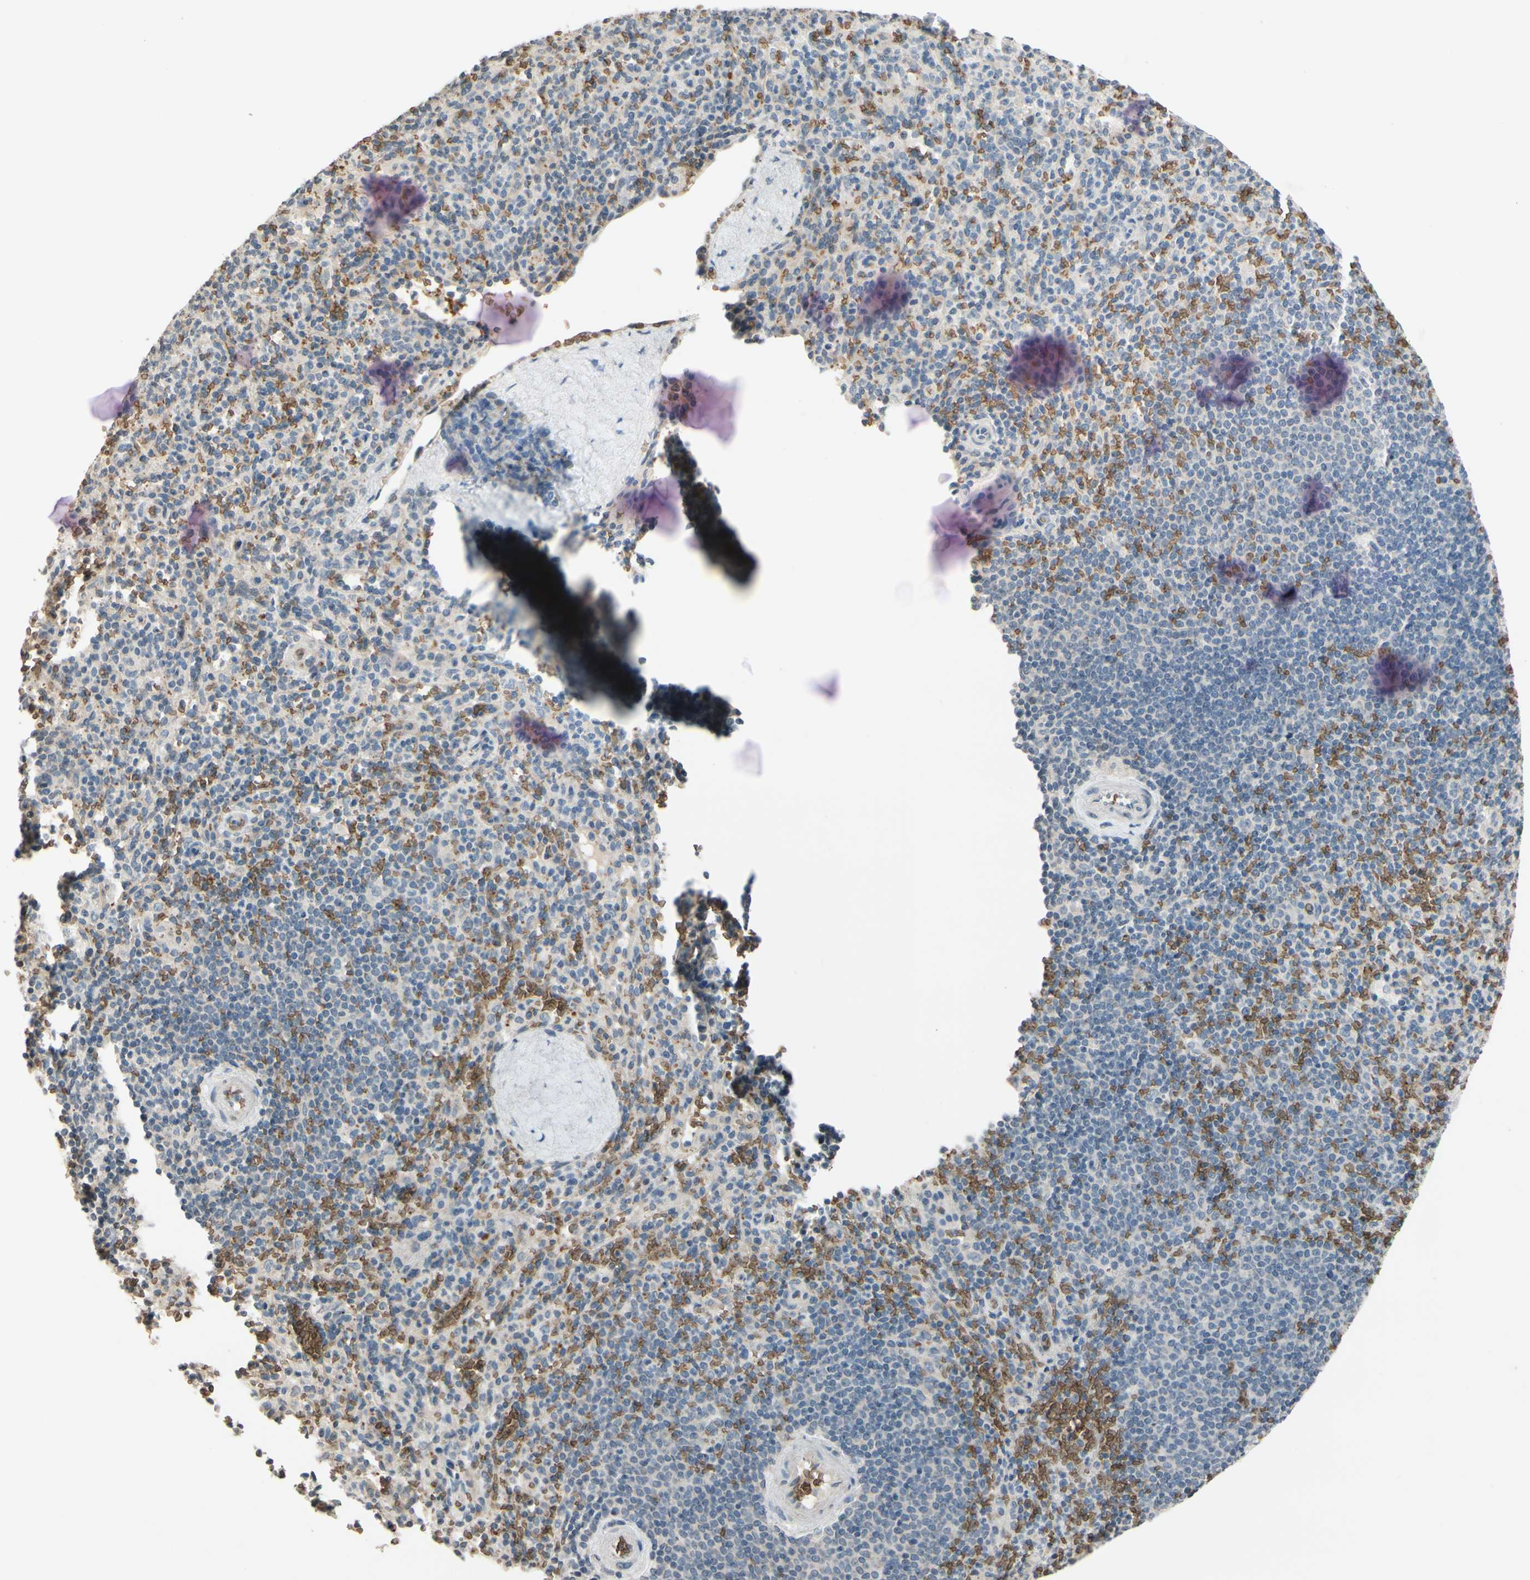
{"staining": {"intensity": "weak", "quantity": "<25%", "location": "cytoplasmic/membranous"}, "tissue": "spleen", "cell_type": "Cells in red pulp", "image_type": "normal", "snomed": [{"axis": "morphology", "description": "Normal tissue, NOS"}, {"axis": "topography", "description": "Spleen"}], "caption": "Histopathology image shows no protein expression in cells in red pulp of unremarkable spleen.", "gene": "GYPC", "patient": {"sex": "male", "age": 36}}